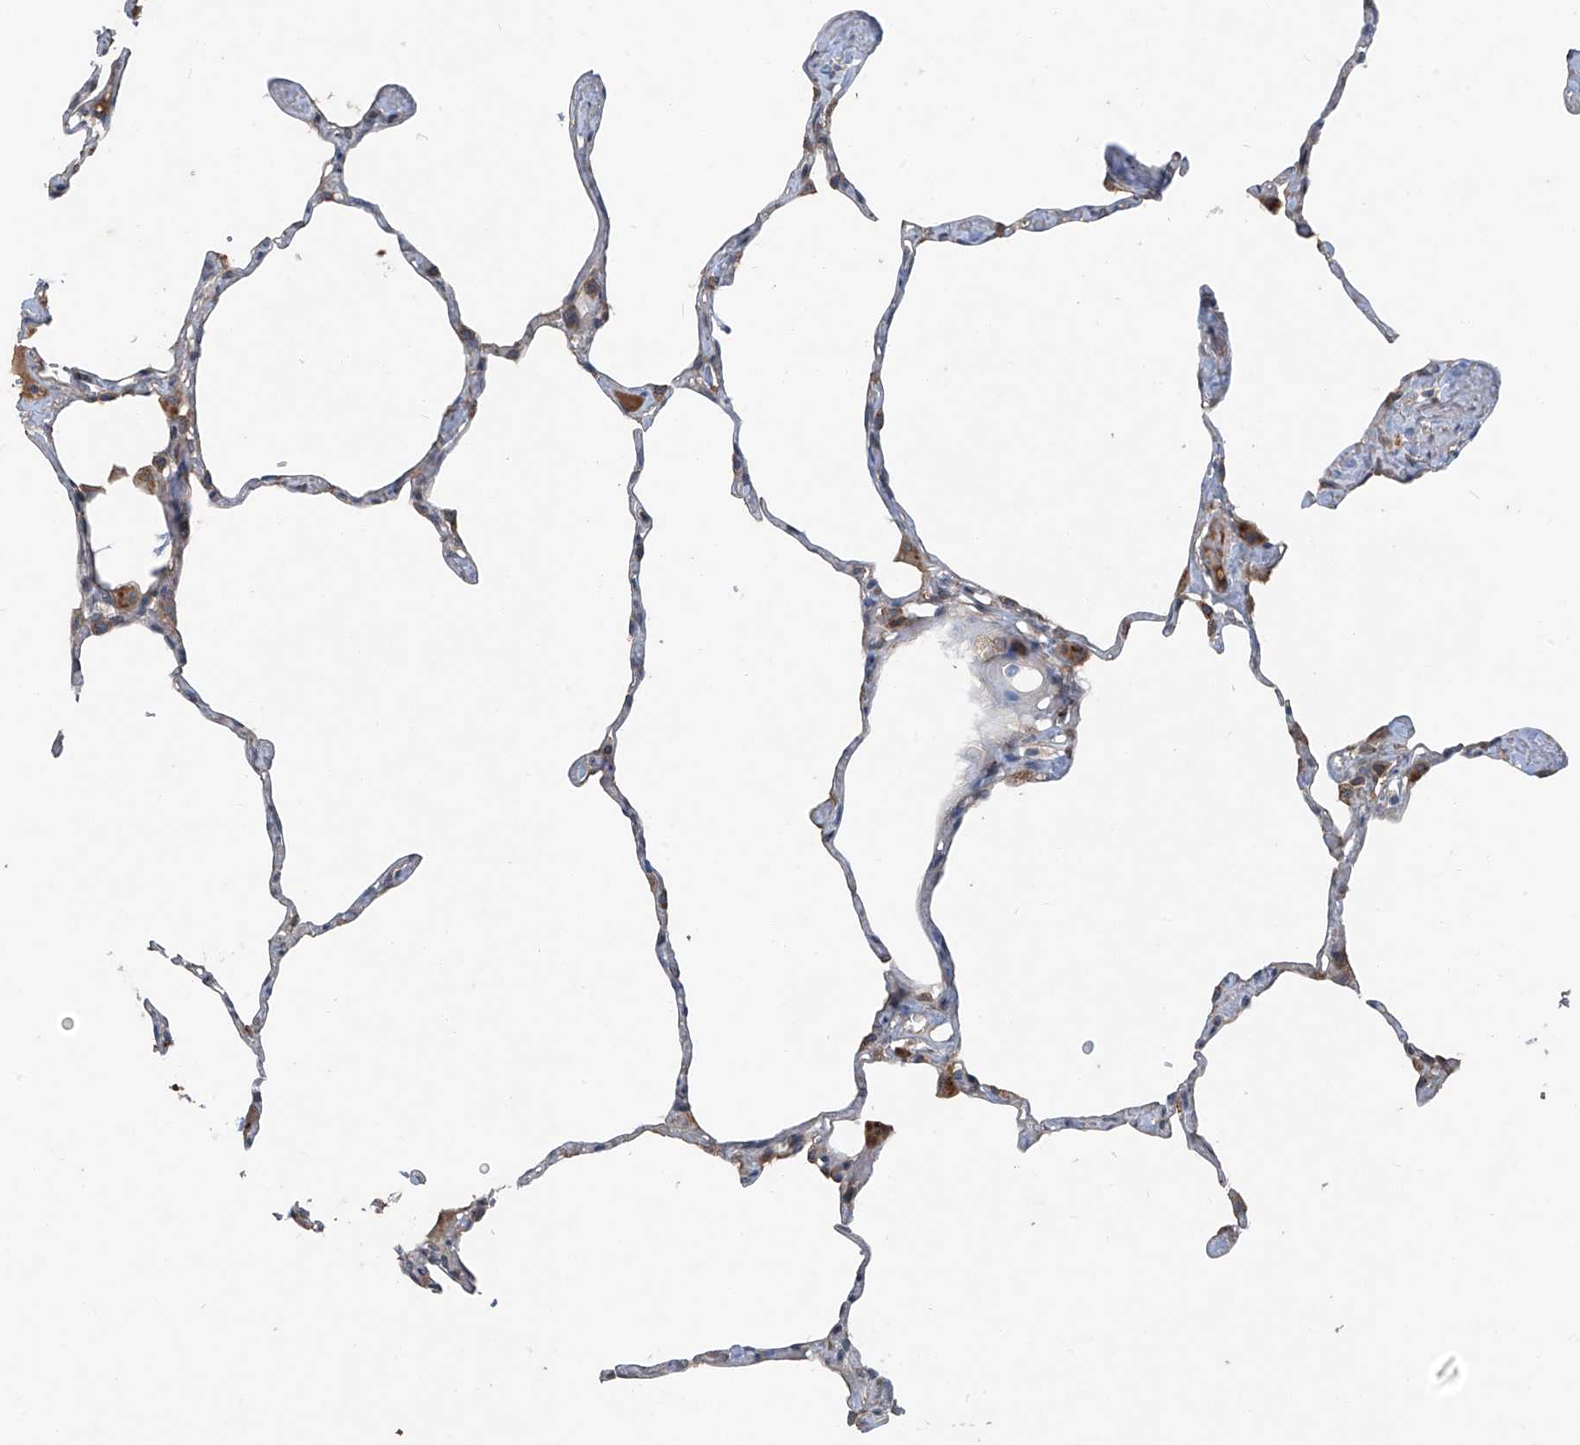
{"staining": {"intensity": "negative", "quantity": "none", "location": "none"}, "tissue": "lung", "cell_type": "Alveolar cells", "image_type": "normal", "snomed": [{"axis": "morphology", "description": "Normal tissue, NOS"}, {"axis": "topography", "description": "Lung"}], "caption": "Immunohistochemistry (IHC) of normal lung shows no positivity in alveolar cells. (DAB immunohistochemistry visualized using brightfield microscopy, high magnification).", "gene": "FOXRED2", "patient": {"sex": "male", "age": 65}}